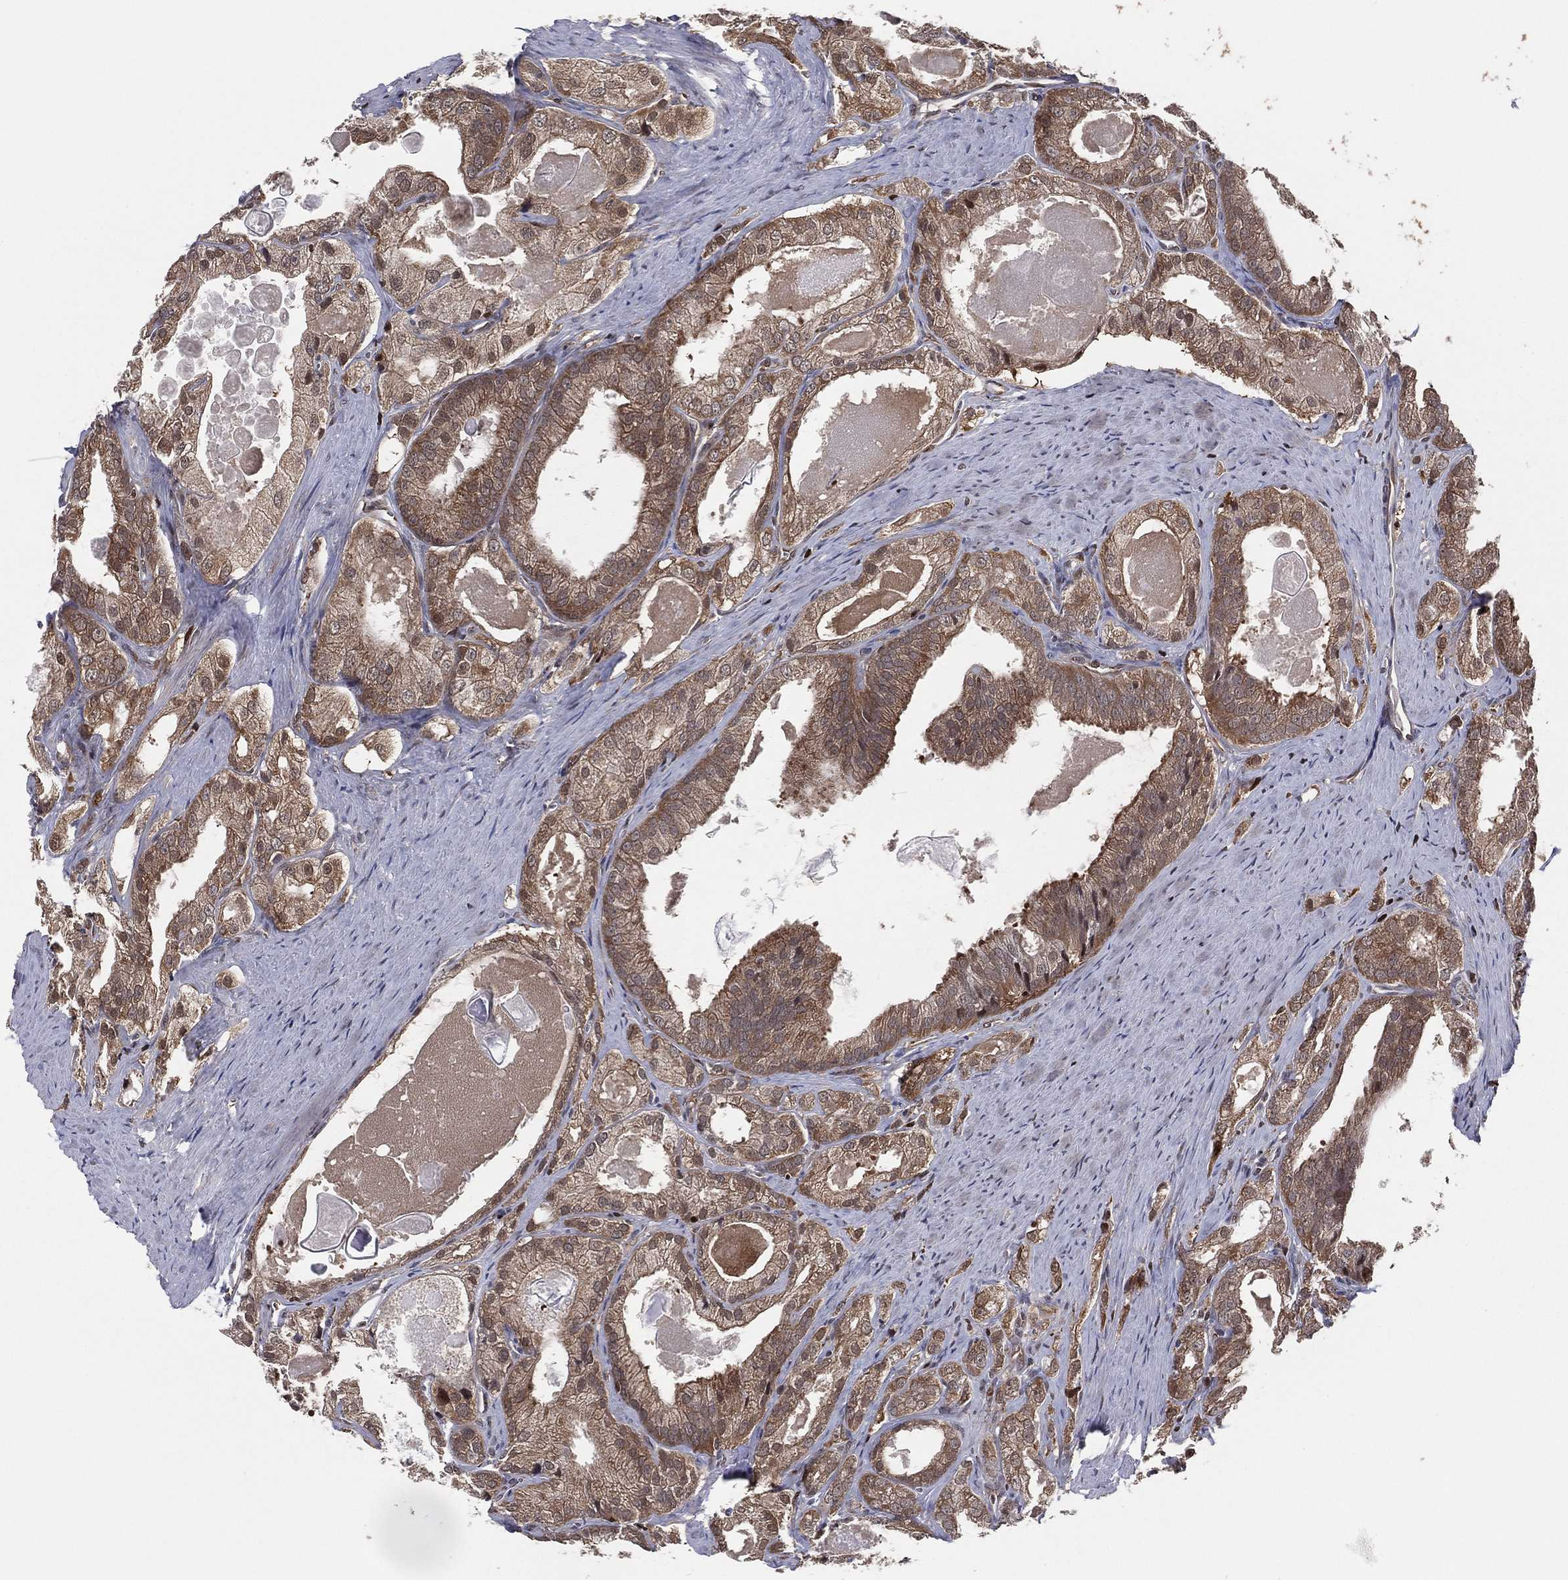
{"staining": {"intensity": "moderate", "quantity": ">75%", "location": "cytoplasmic/membranous"}, "tissue": "prostate cancer", "cell_type": "Tumor cells", "image_type": "cancer", "snomed": [{"axis": "morphology", "description": "Adenocarcinoma, NOS"}, {"axis": "morphology", "description": "Adenocarcinoma, High grade"}, {"axis": "topography", "description": "Prostate"}], "caption": "High-magnification brightfield microscopy of prostate adenocarcinoma stained with DAB (brown) and counterstained with hematoxylin (blue). tumor cells exhibit moderate cytoplasmic/membranous expression is appreciated in approximately>75% of cells.", "gene": "PSMA1", "patient": {"sex": "male", "age": 70}}